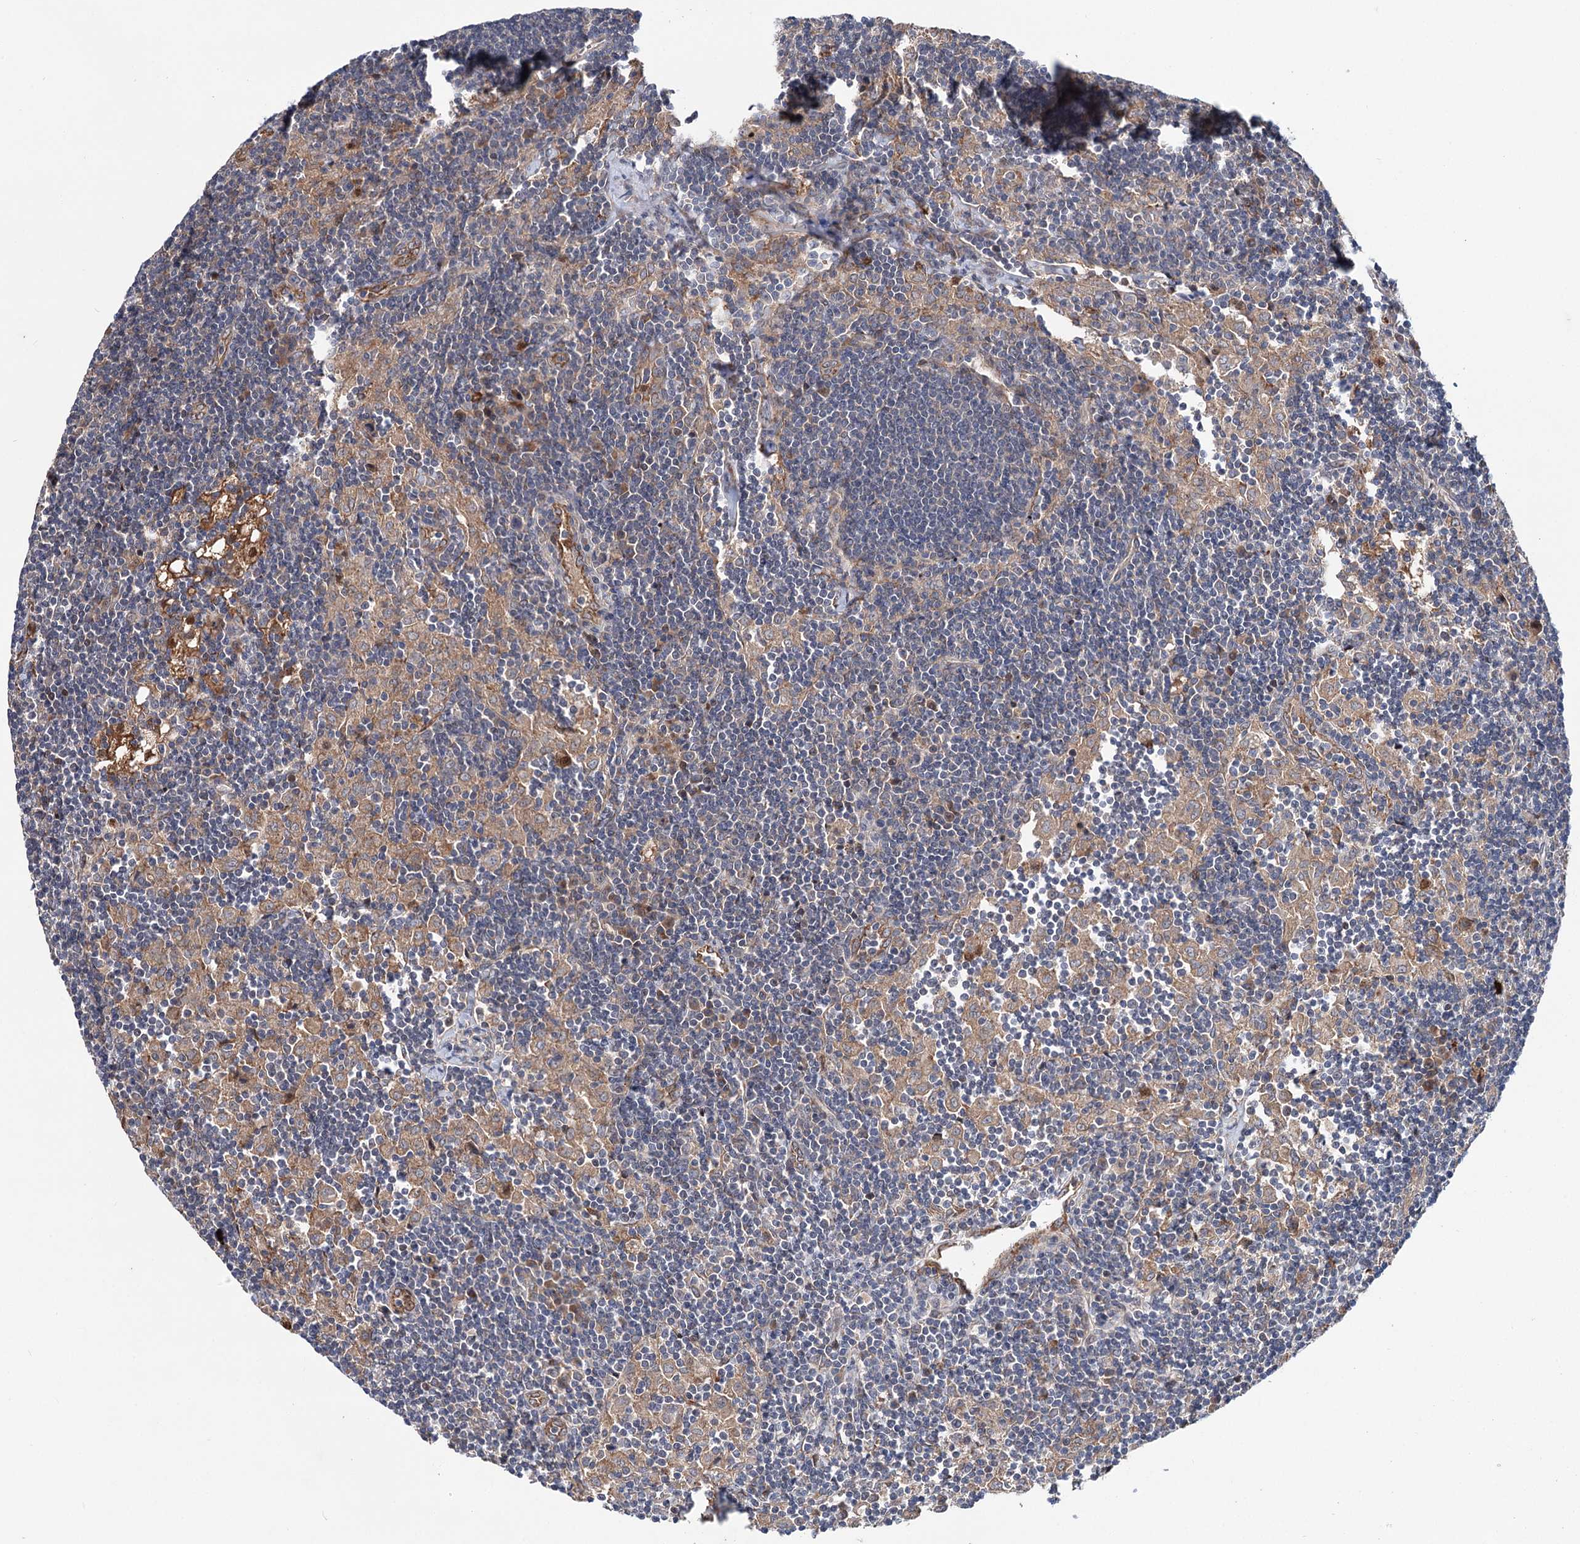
{"staining": {"intensity": "weak", "quantity": "25%-75%", "location": "cytoplasmic/membranous"}, "tissue": "lymph node", "cell_type": "Germinal center cells", "image_type": "normal", "snomed": [{"axis": "morphology", "description": "Normal tissue, NOS"}, {"axis": "topography", "description": "Lymph node"}], "caption": "Unremarkable lymph node exhibits weak cytoplasmic/membranous staining in about 25%-75% of germinal center cells.", "gene": "PTPN3", "patient": {"sex": "male", "age": 24}}